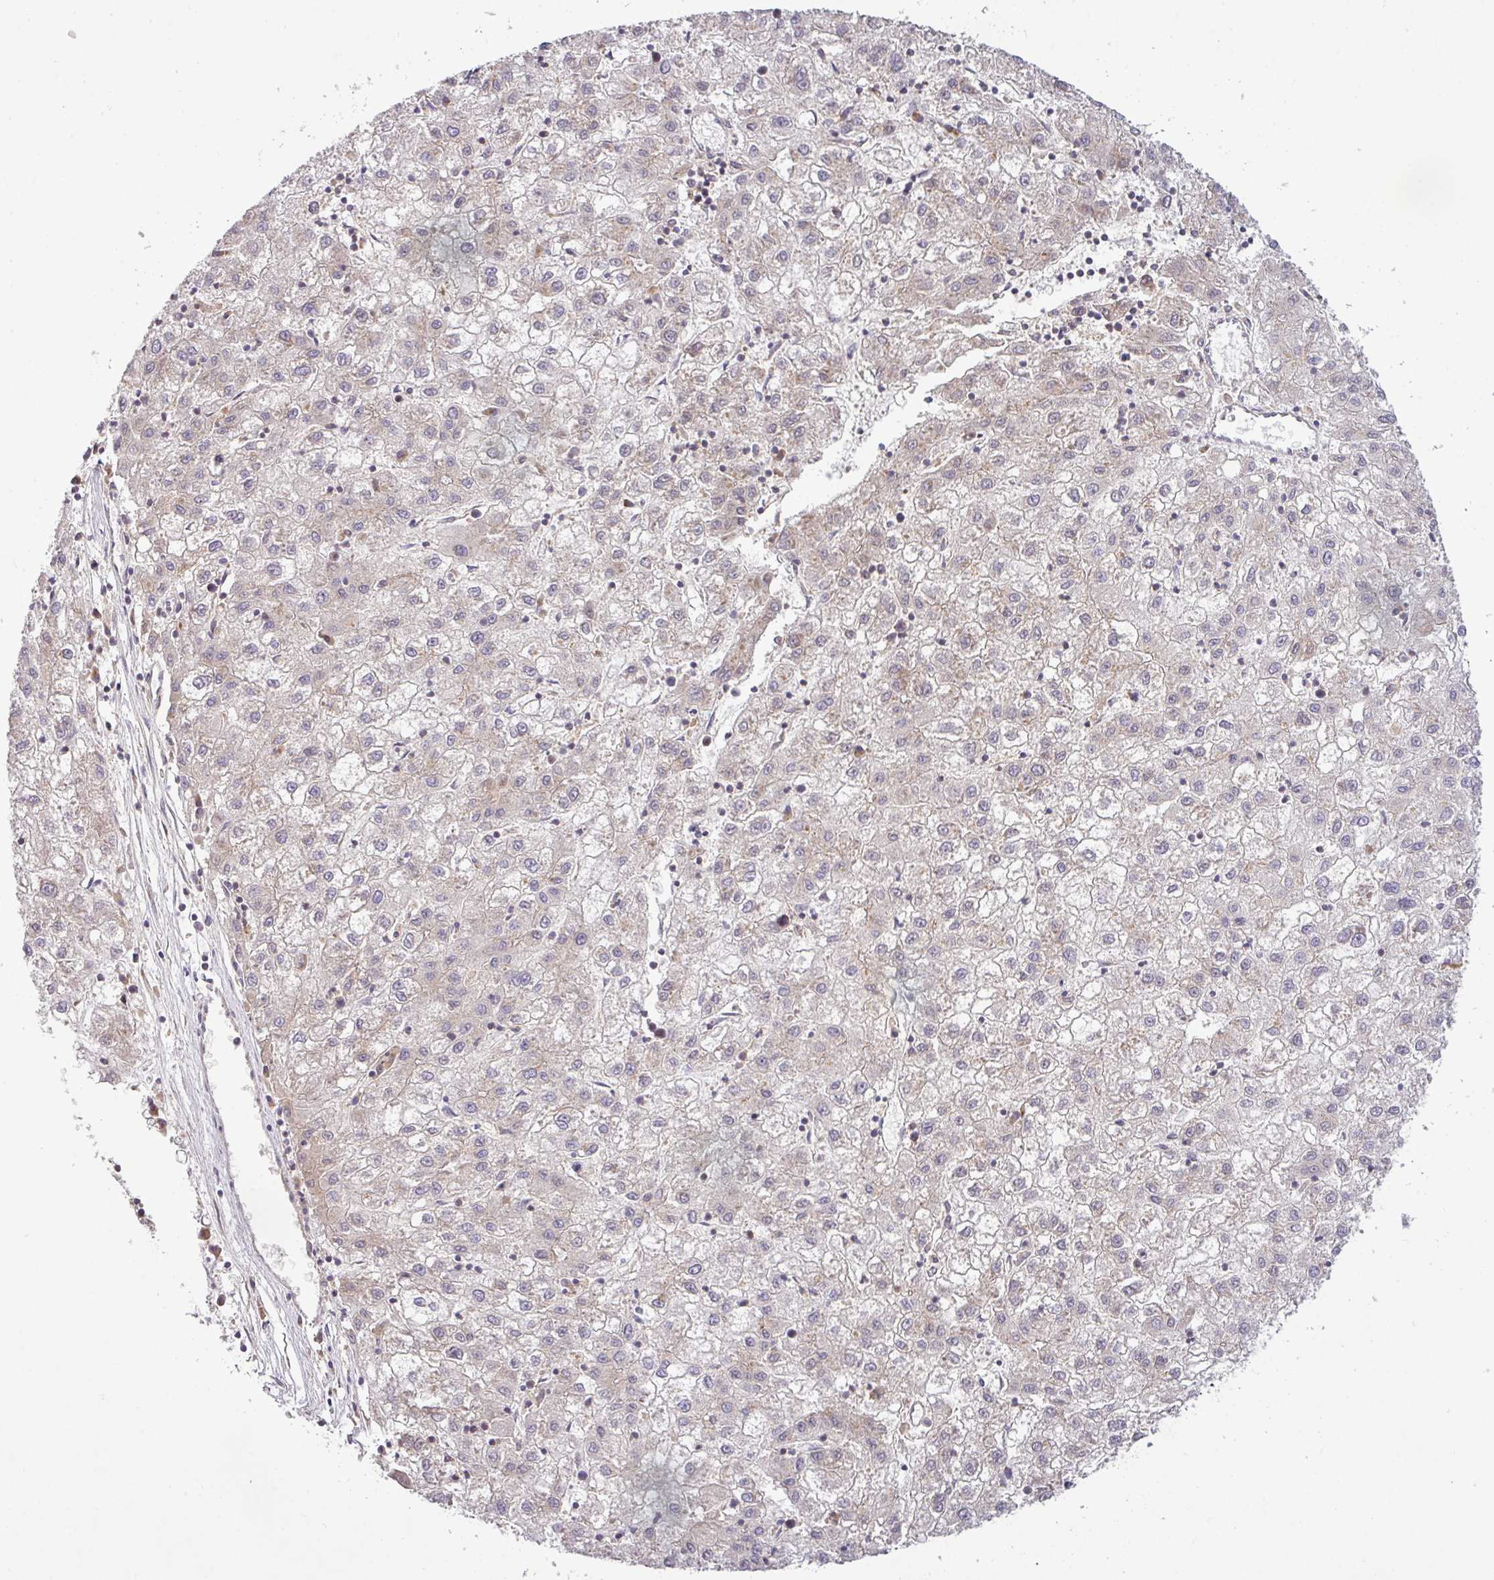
{"staining": {"intensity": "weak", "quantity": "<25%", "location": "cytoplasmic/membranous"}, "tissue": "liver cancer", "cell_type": "Tumor cells", "image_type": "cancer", "snomed": [{"axis": "morphology", "description": "Carcinoma, Hepatocellular, NOS"}, {"axis": "topography", "description": "Liver"}], "caption": "Immunohistochemistry of liver cancer reveals no positivity in tumor cells.", "gene": "VTI1A", "patient": {"sex": "male", "age": 72}}